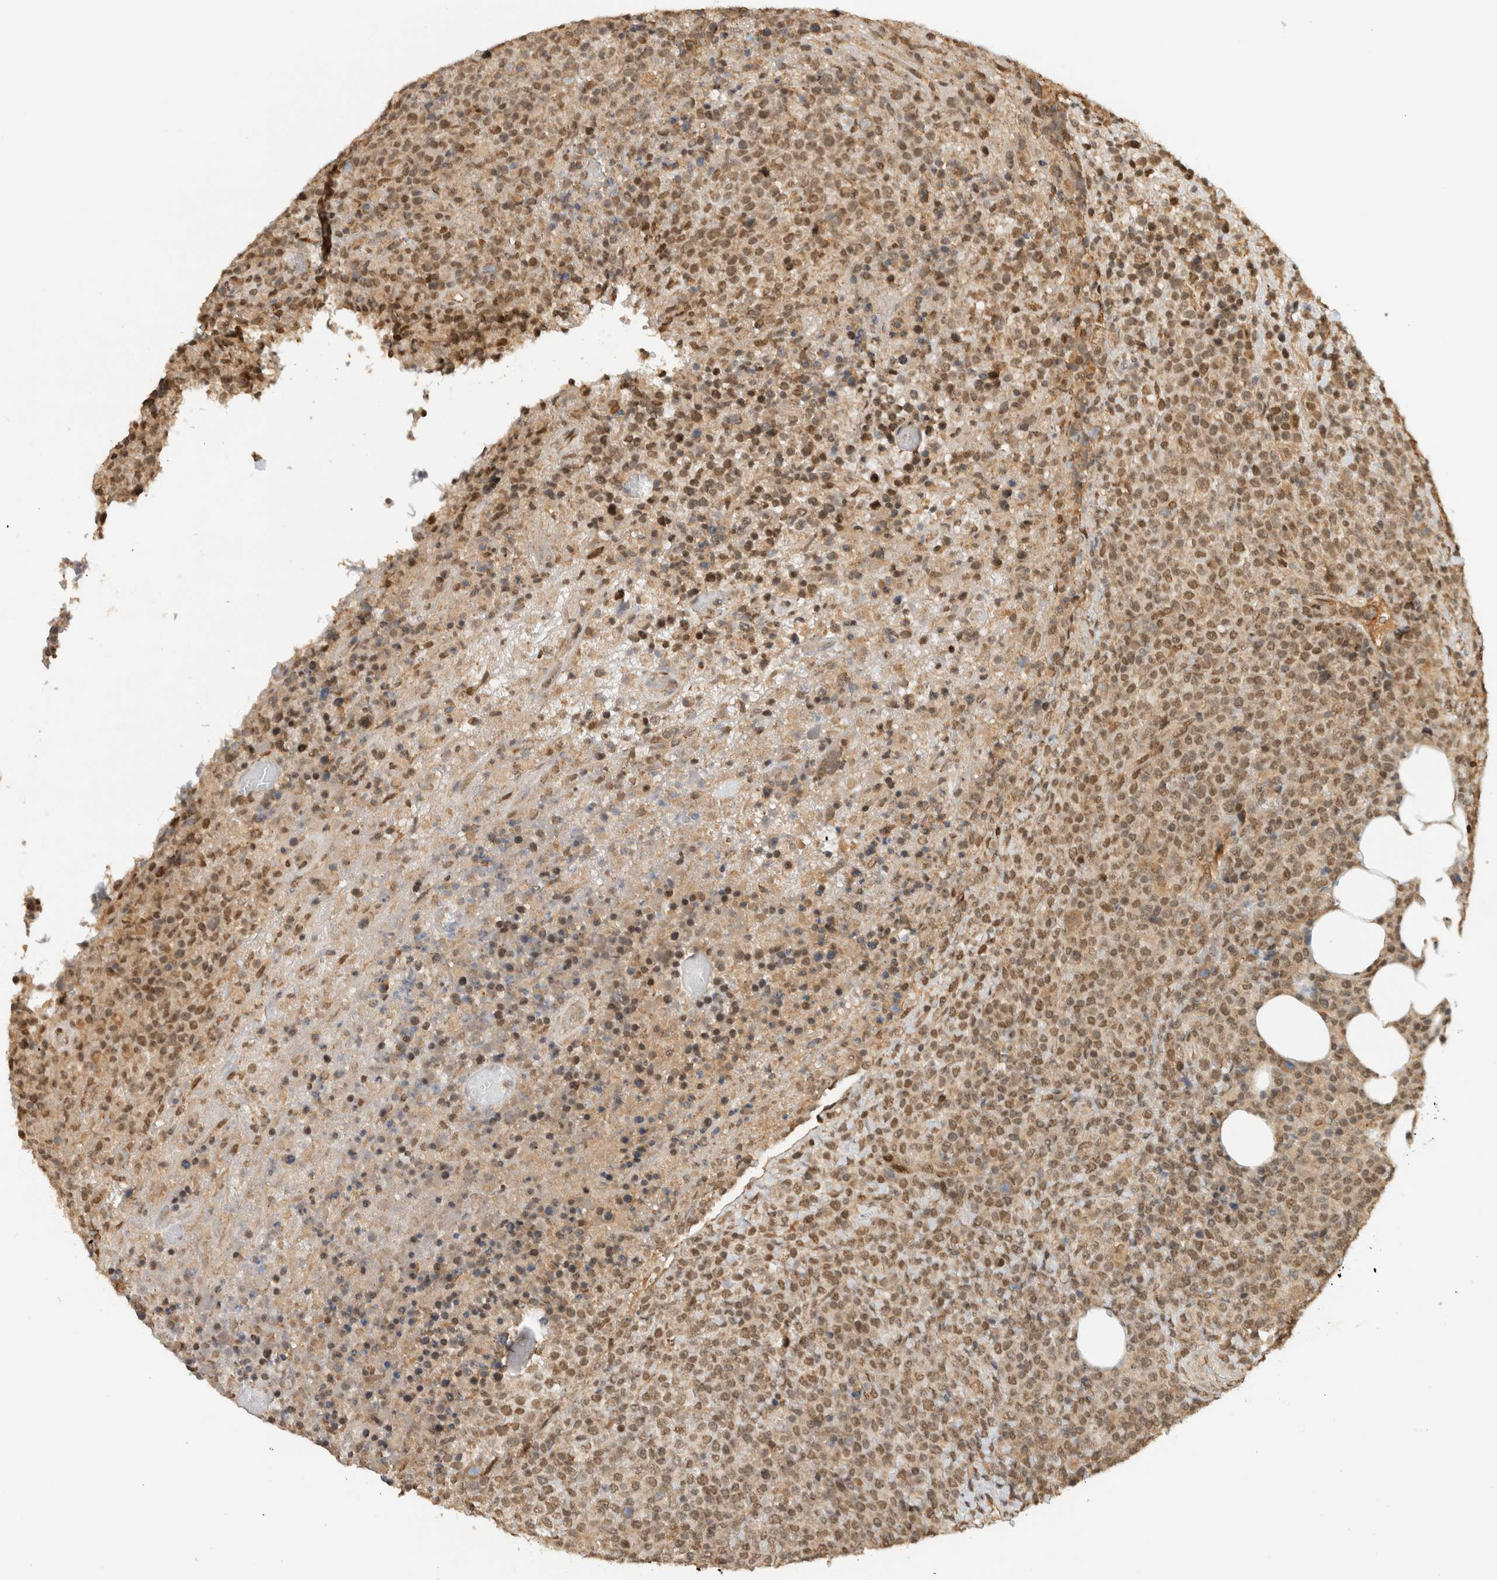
{"staining": {"intensity": "moderate", "quantity": ">75%", "location": "nuclear"}, "tissue": "lymphoma", "cell_type": "Tumor cells", "image_type": "cancer", "snomed": [{"axis": "morphology", "description": "Malignant lymphoma, non-Hodgkin's type, High grade"}, {"axis": "topography", "description": "Lymph node"}], "caption": "High-grade malignant lymphoma, non-Hodgkin's type stained with DAB IHC demonstrates medium levels of moderate nuclear expression in about >75% of tumor cells.", "gene": "C1orf21", "patient": {"sex": "male", "age": 13}}